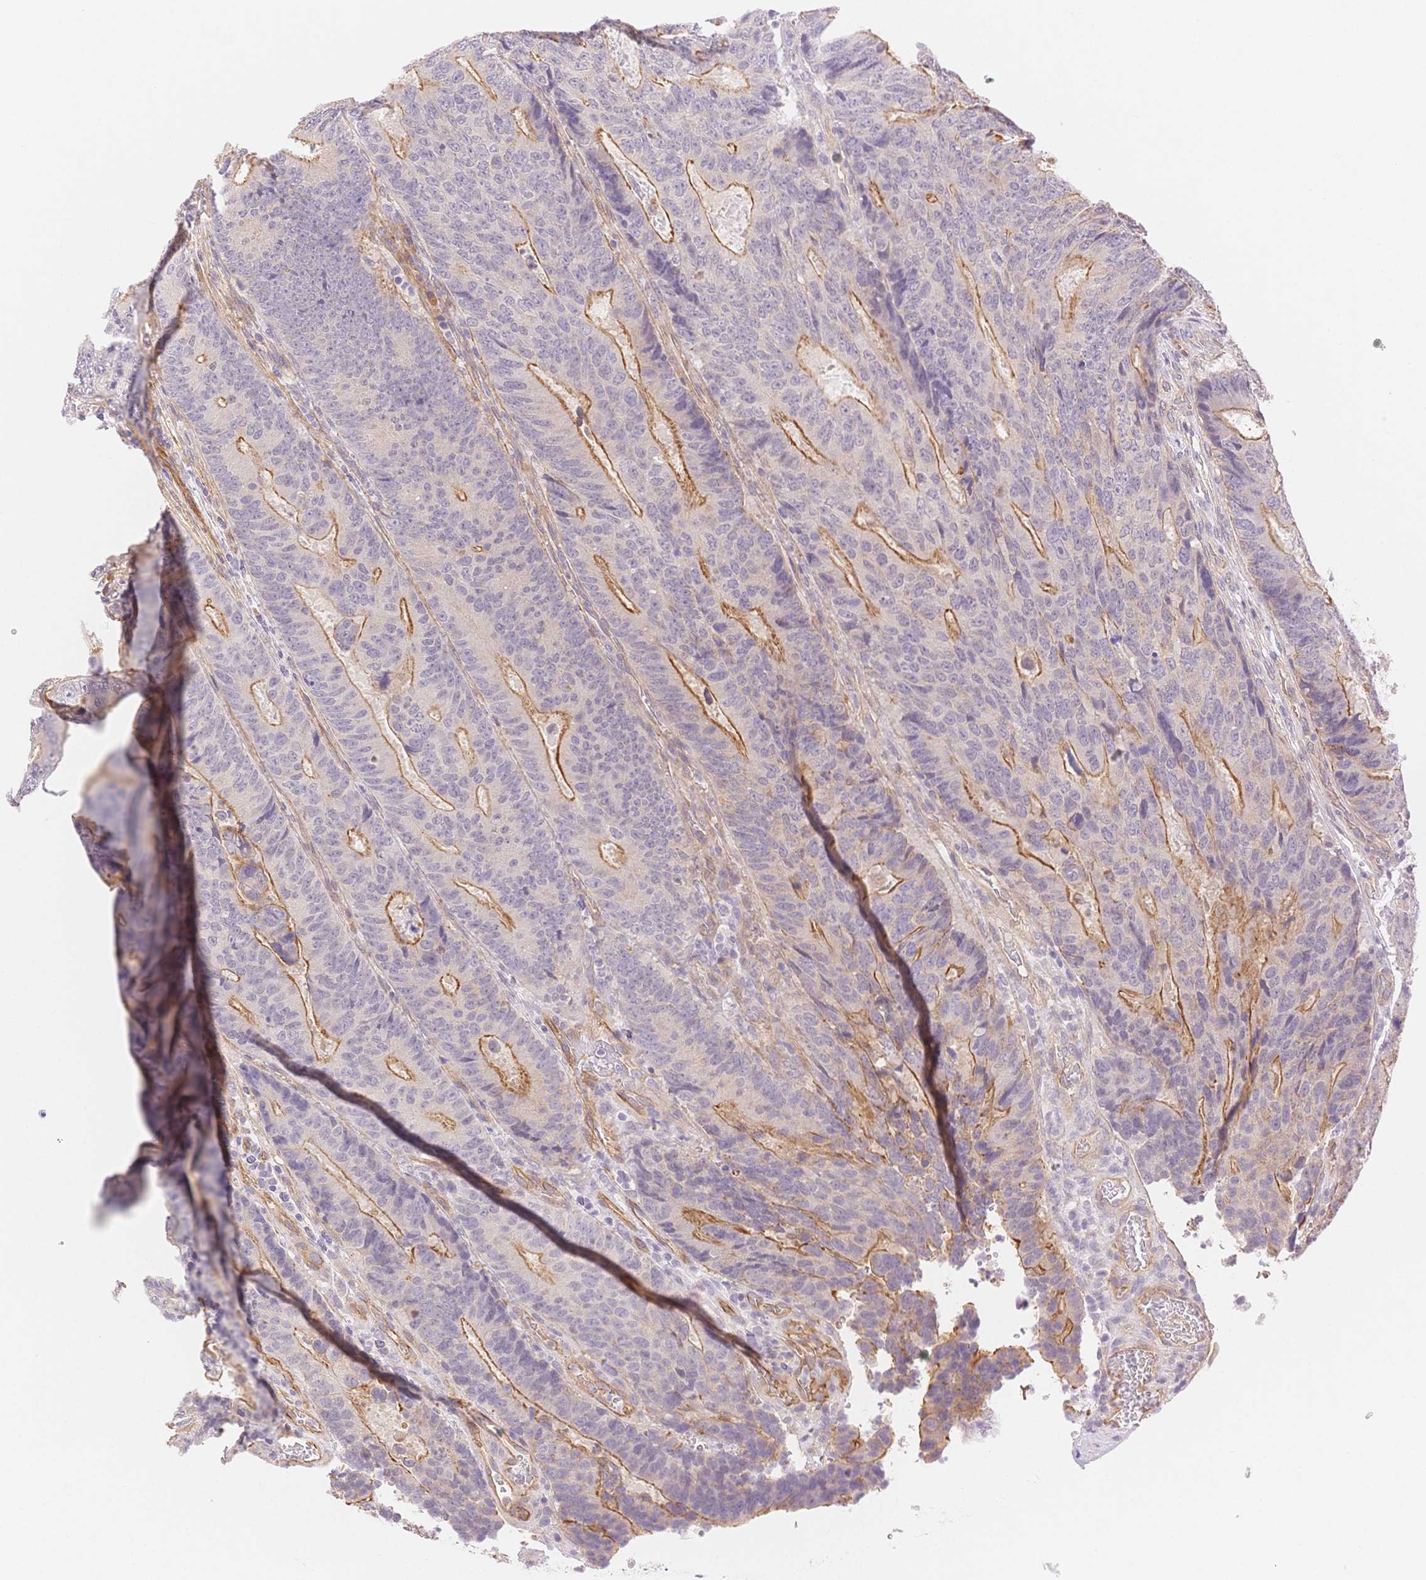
{"staining": {"intensity": "moderate", "quantity": "25%-75%", "location": "cytoplasmic/membranous"}, "tissue": "colorectal cancer", "cell_type": "Tumor cells", "image_type": "cancer", "snomed": [{"axis": "morphology", "description": "Adenocarcinoma, NOS"}, {"axis": "topography", "description": "Colon"}], "caption": "A histopathology image showing moderate cytoplasmic/membranous expression in about 25%-75% of tumor cells in colorectal cancer, as visualized by brown immunohistochemical staining.", "gene": "CSN1S1", "patient": {"sex": "female", "age": 48}}